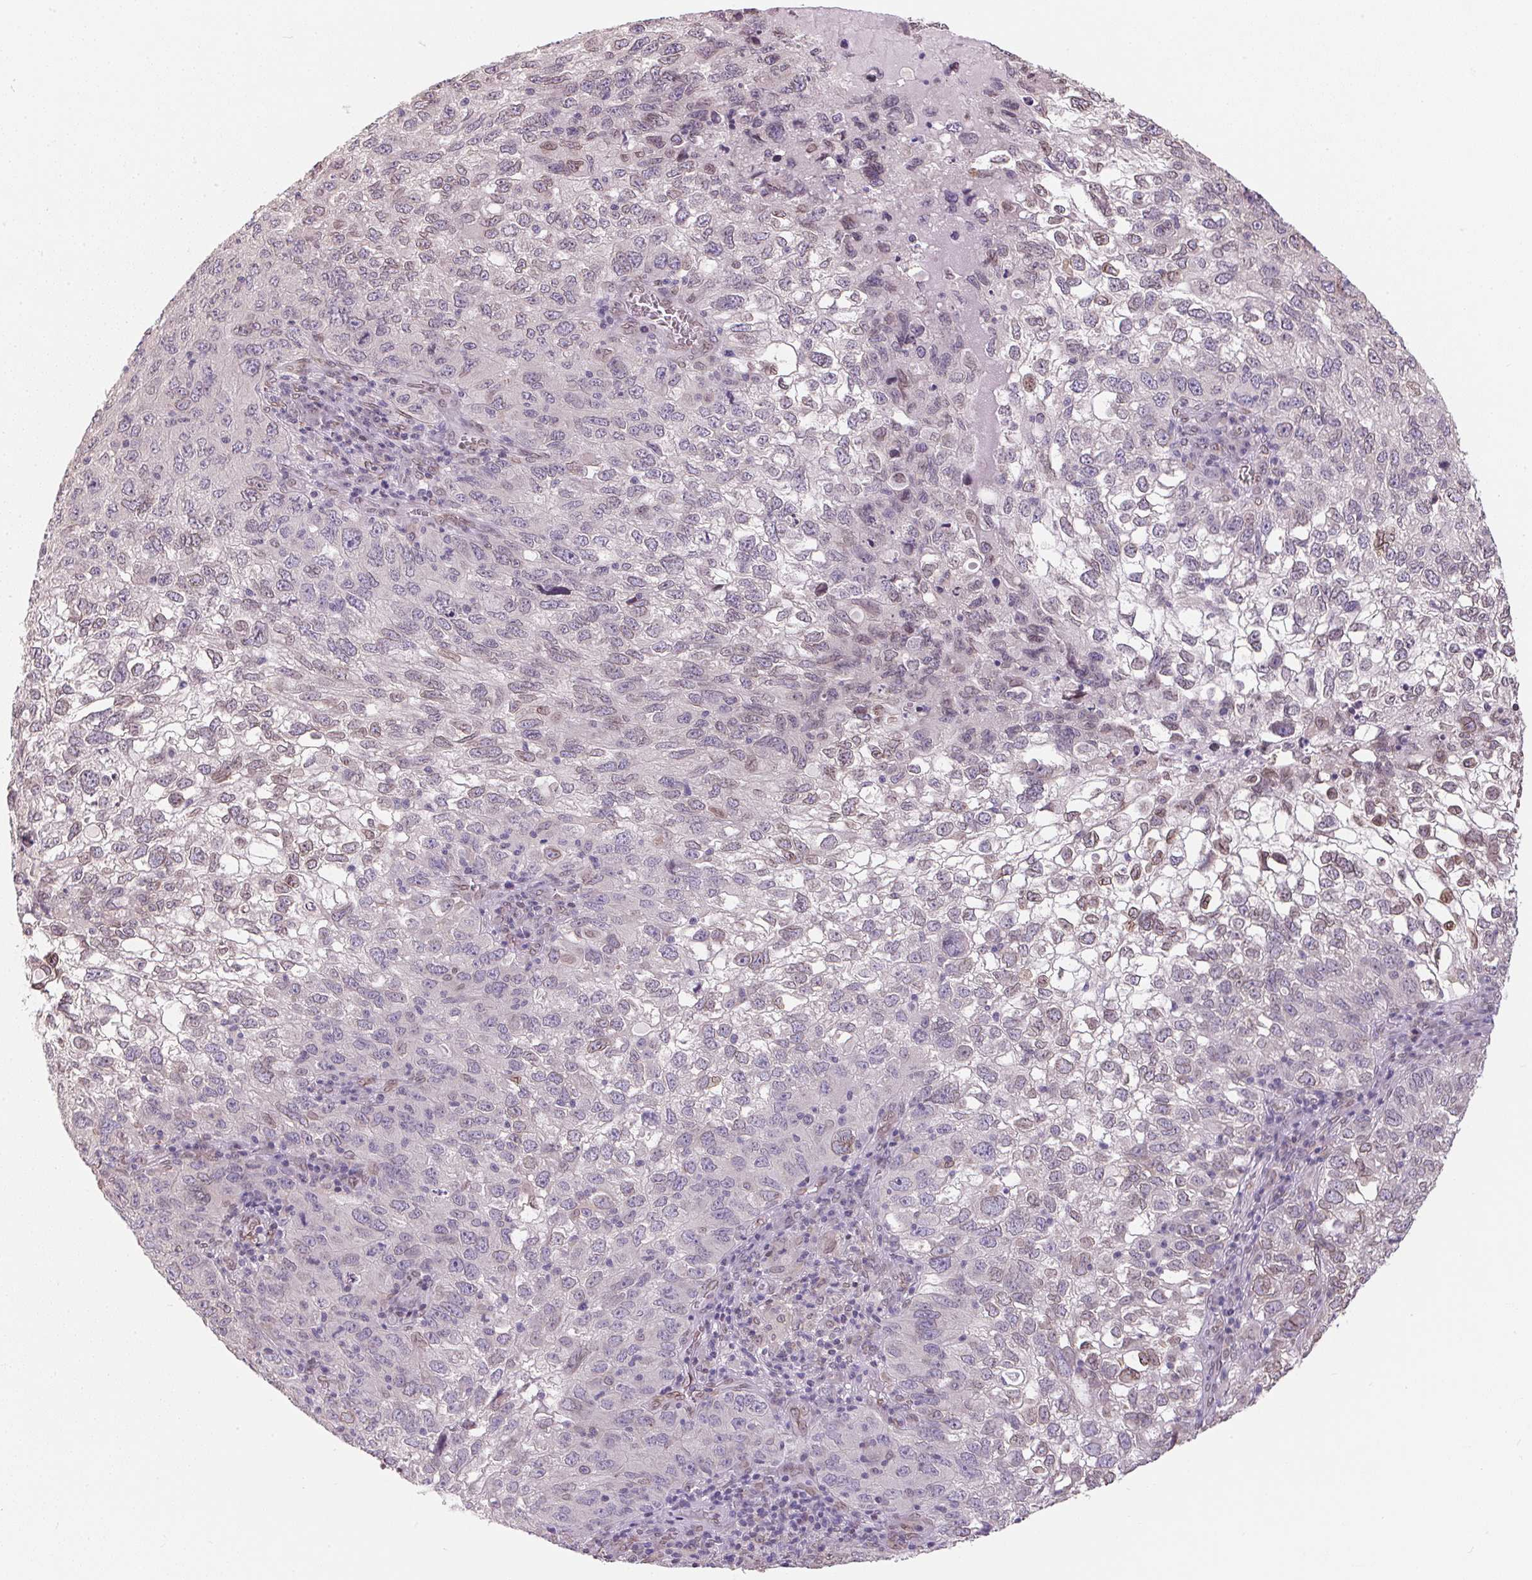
{"staining": {"intensity": "weak", "quantity": "<25%", "location": "cytoplasmic/membranous,nuclear"}, "tissue": "cervical cancer", "cell_type": "Tumor cells", "image_type": "cancer", "snomed": [{"axis": "morphology", "description": "Squamous cell carcinoma, NOS"}, {"axis": "topography", "description": "Cervix"}], "caption": "DAB (3,3'-diaminobenzidine) immunohistochemical staining of human squamous cell carcinoma (cervical) exhibits no significant expression in tumor cells.", "gene": "TMEM175", "patient": {"sex": "female", "age": 55}}